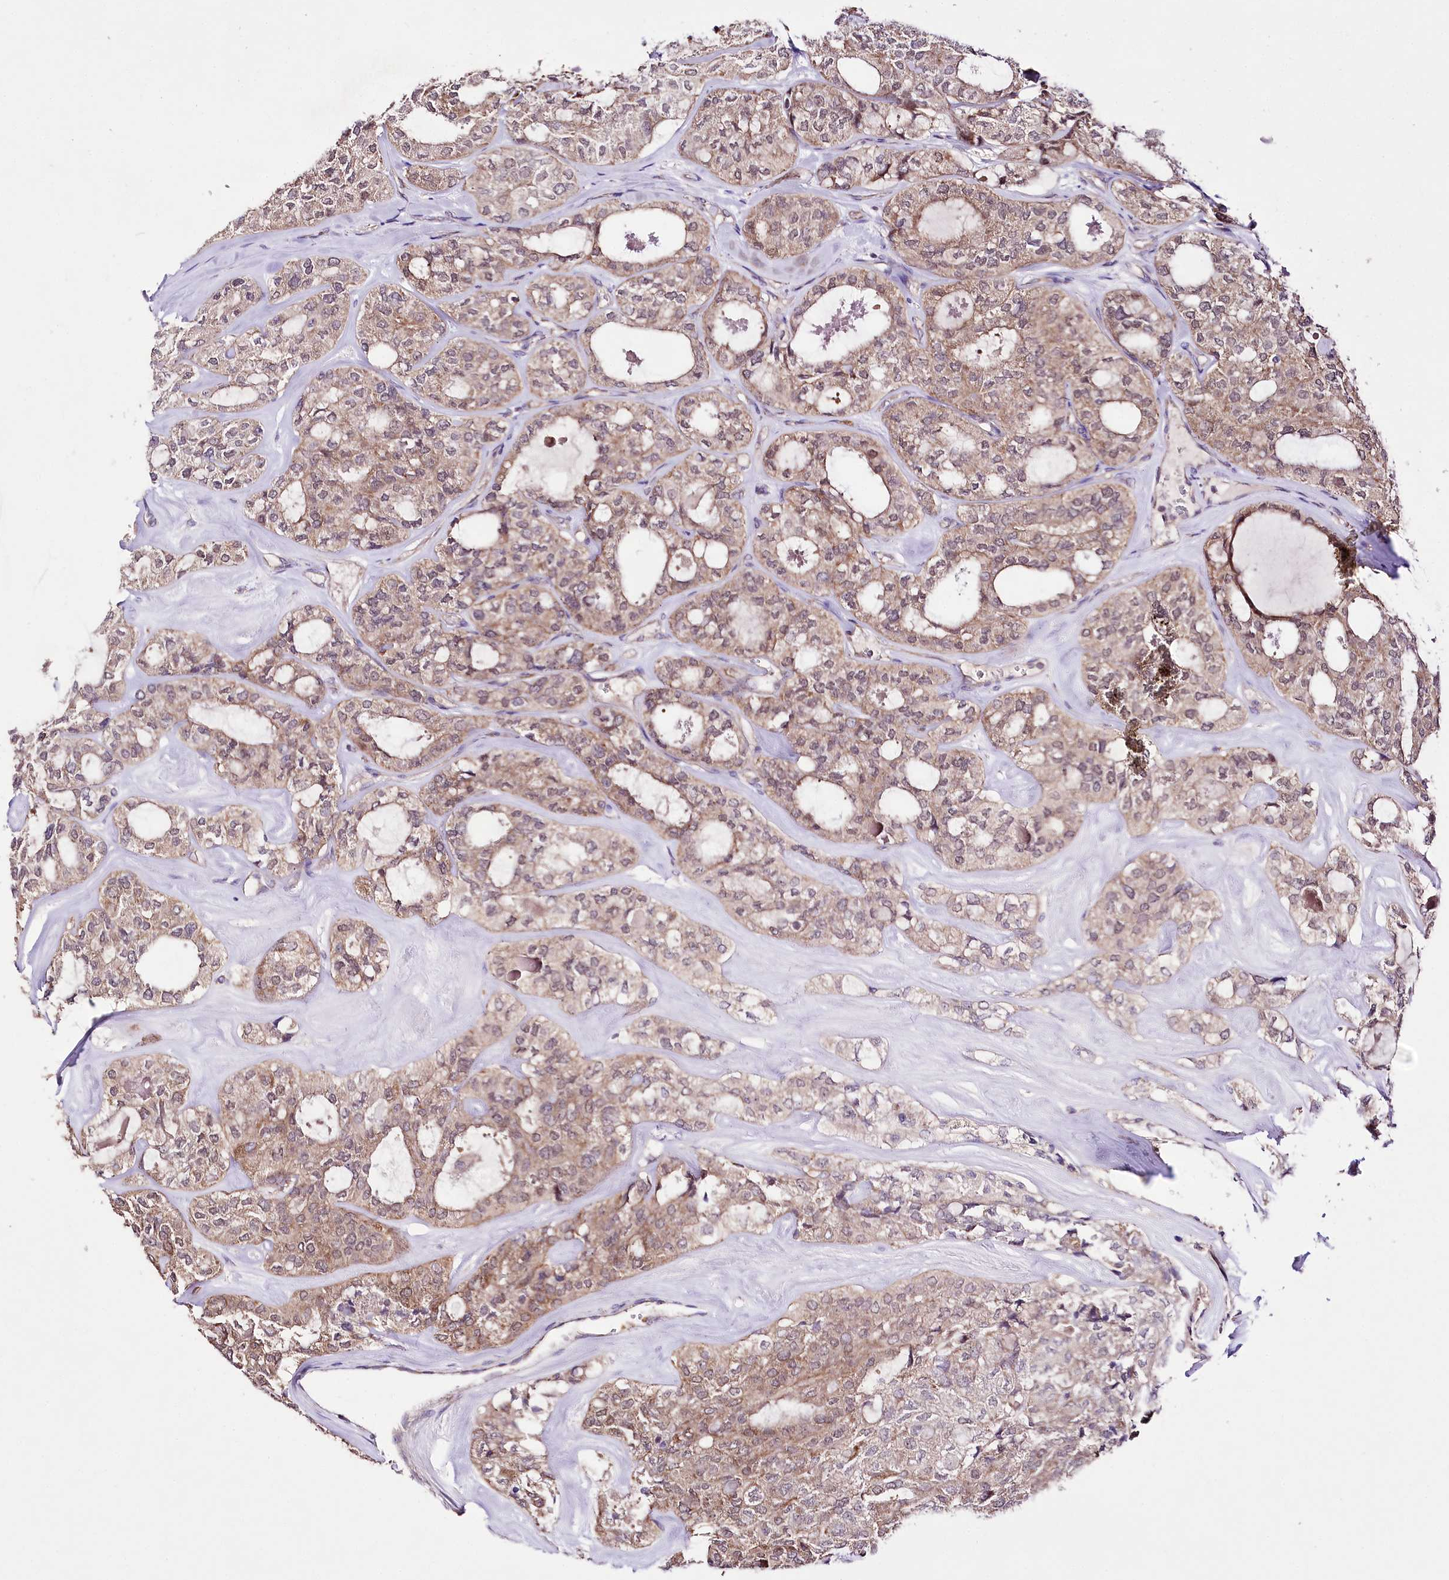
{"staining": {"intensity": "moderate", "quantity": ">75%", "location": "cytoplasmic/membranous"}, "tissue": "thyroid cancer", "cell_type": "Tumor cells", "image_type": "cancer", "snomed": [{"axis": "morphology", "description": "Follicular adenoma carcinoma, NOS"}, {"axis": "topography", "description": "Thyroid gland"}], "caption": "Thyroid cancer (follicular adenoma carcinoma) stained for a protein demonstrates moderate cytoplasmic/membranous positivity in tumor cells.", "gene": "ATE1", "patient": {"sex": "male", "age": 75}}